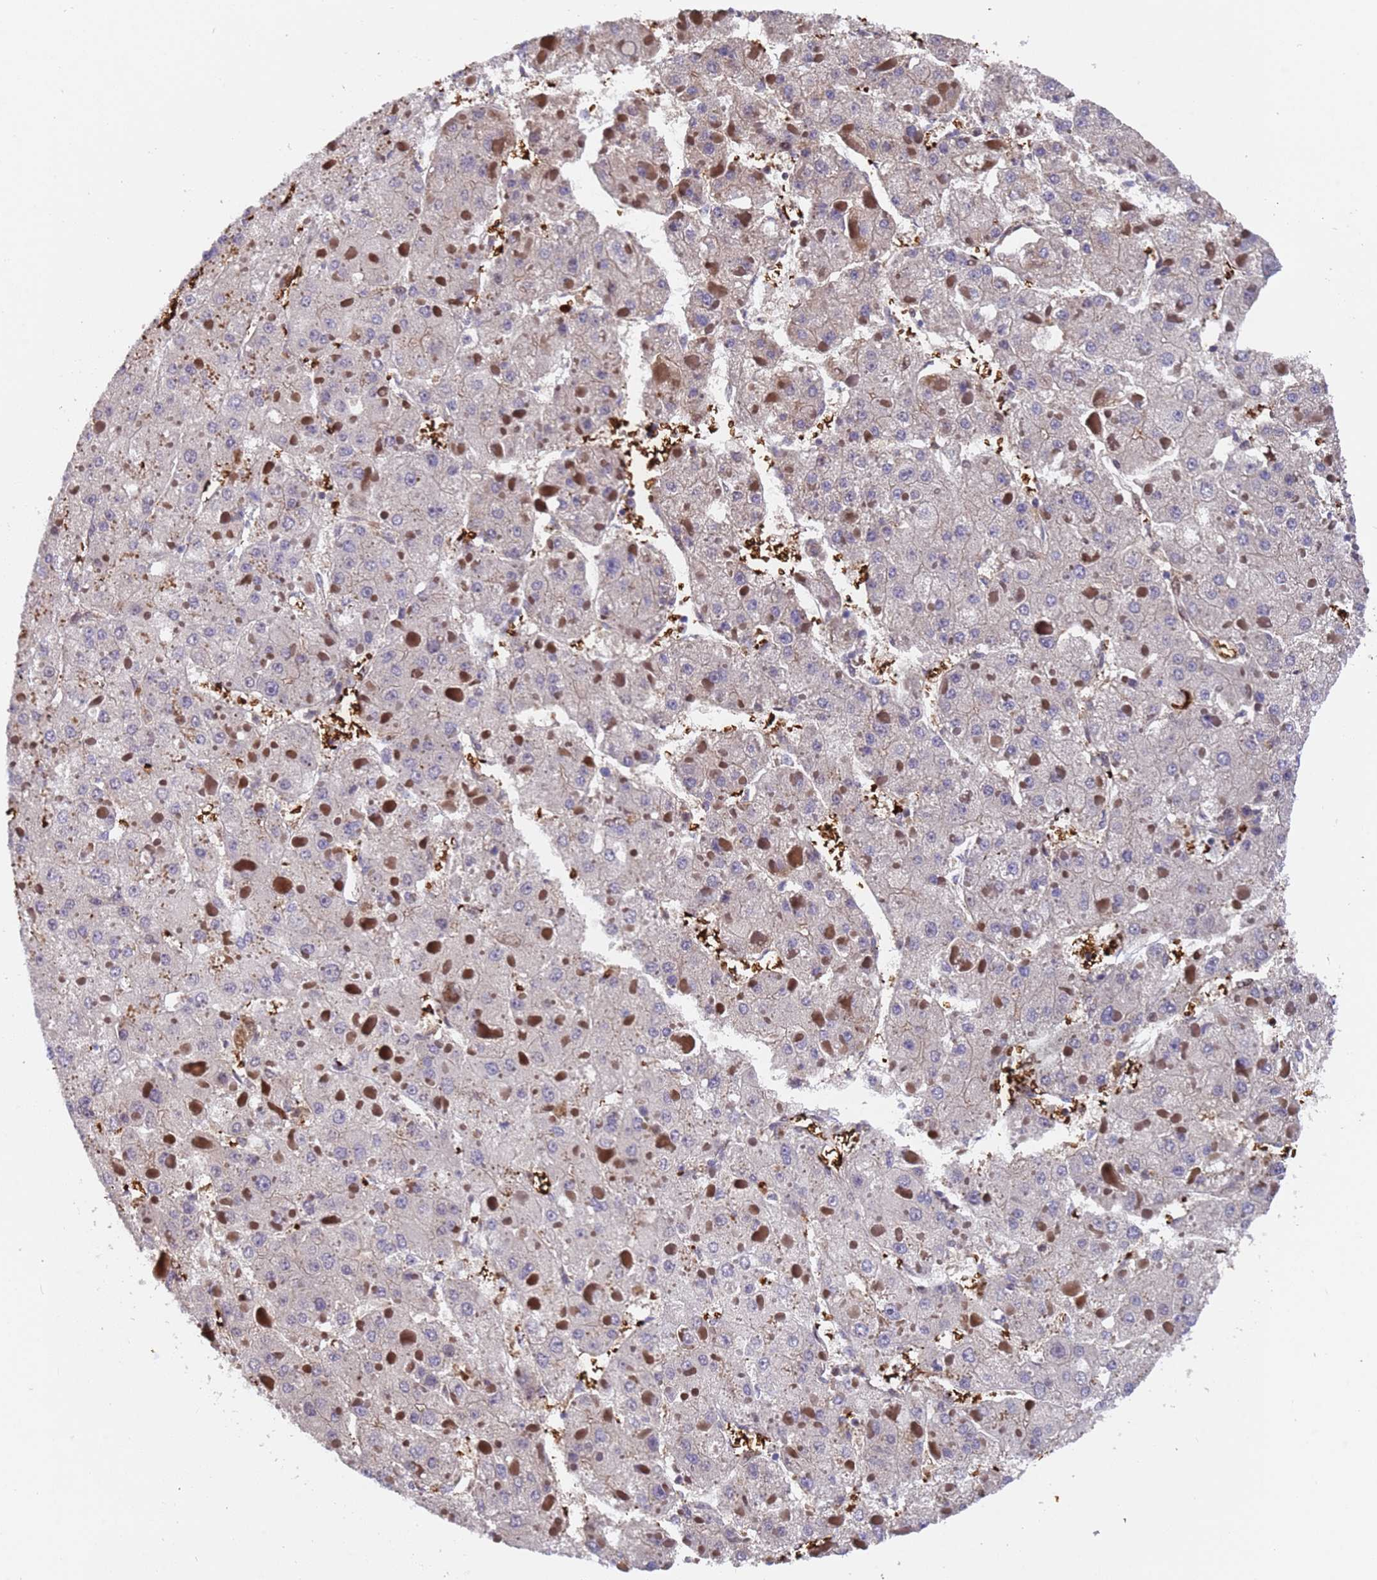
{"staining": {"intensity": "negative", "quantity": "none", "location": "none"}, "tissue": "liver cancer", "cell_type": "Tumor cells", "image_type": "cancer", "snomed": [{"axis": "morphology", "description": "Carcinoma, Hepatocellular, NOS"}, {"axis": "topography", "description": "Liver"}], "caption": "Liver hepatocellular carcinoma was stained to show a protein in brown. There is no significant staining in tumor cells.", "gene": "ELP6", "patient": {"sex": "female", "age": 73}}